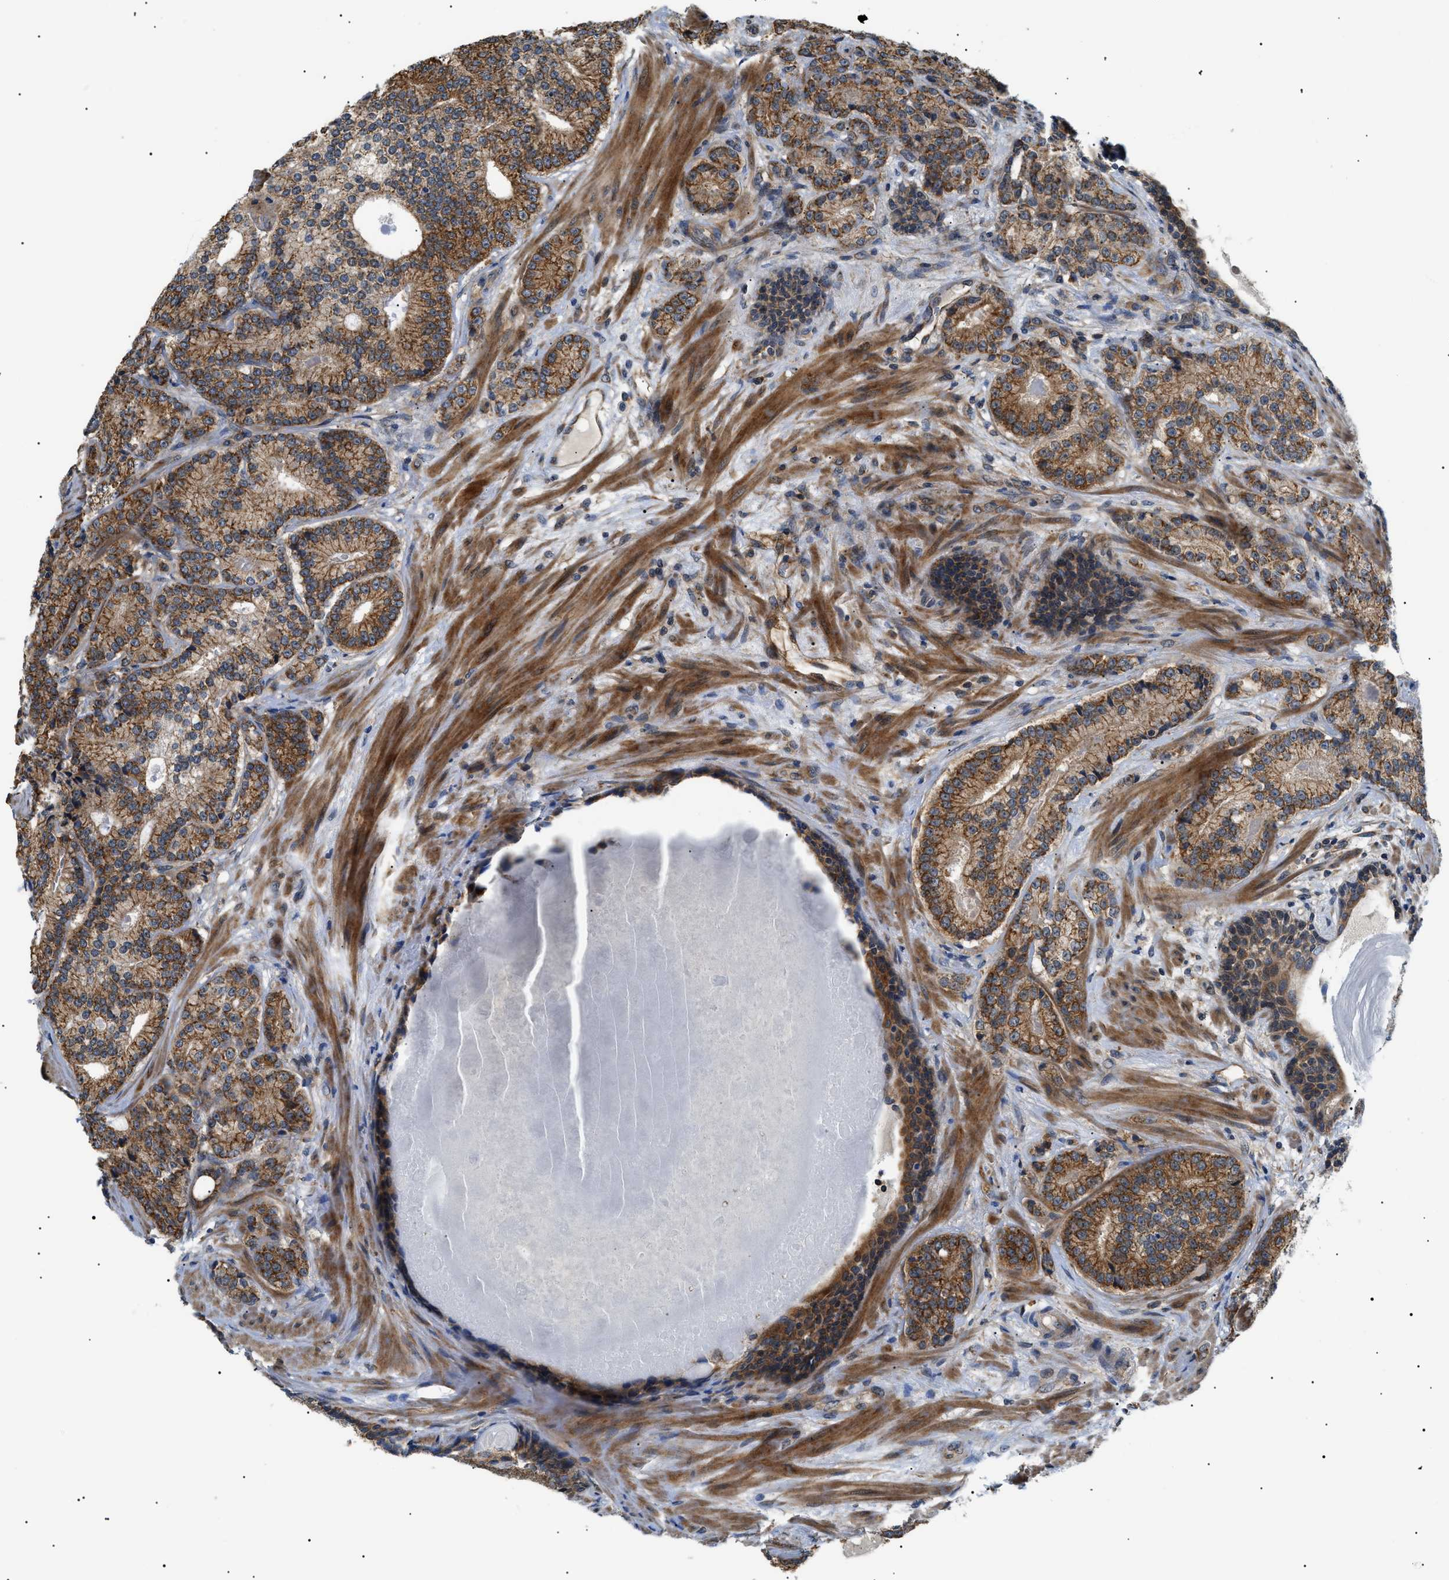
{"staining": {"intensity": "moderate", "quantity": ">75%", "location": "cytoplasmic/membranous"}, "tissue": "prostate cancer", "cell_type": "Tumor cells", "image_type": "cancer", "snomed": [{"axis": "morphology", "description": "Adenocarcinoma, High grade"}, {"axis": "topography", "description": "Prostate"}], "caption": "The histopathology image demonstrates a brown stain indicating the presence of a protein in the cytoplasmic/membranous of tumor cells in high-grade adenocarcinoma (prostate).", "gene": "SRPK1", "patient": {"sex": "male", "age": 61}}